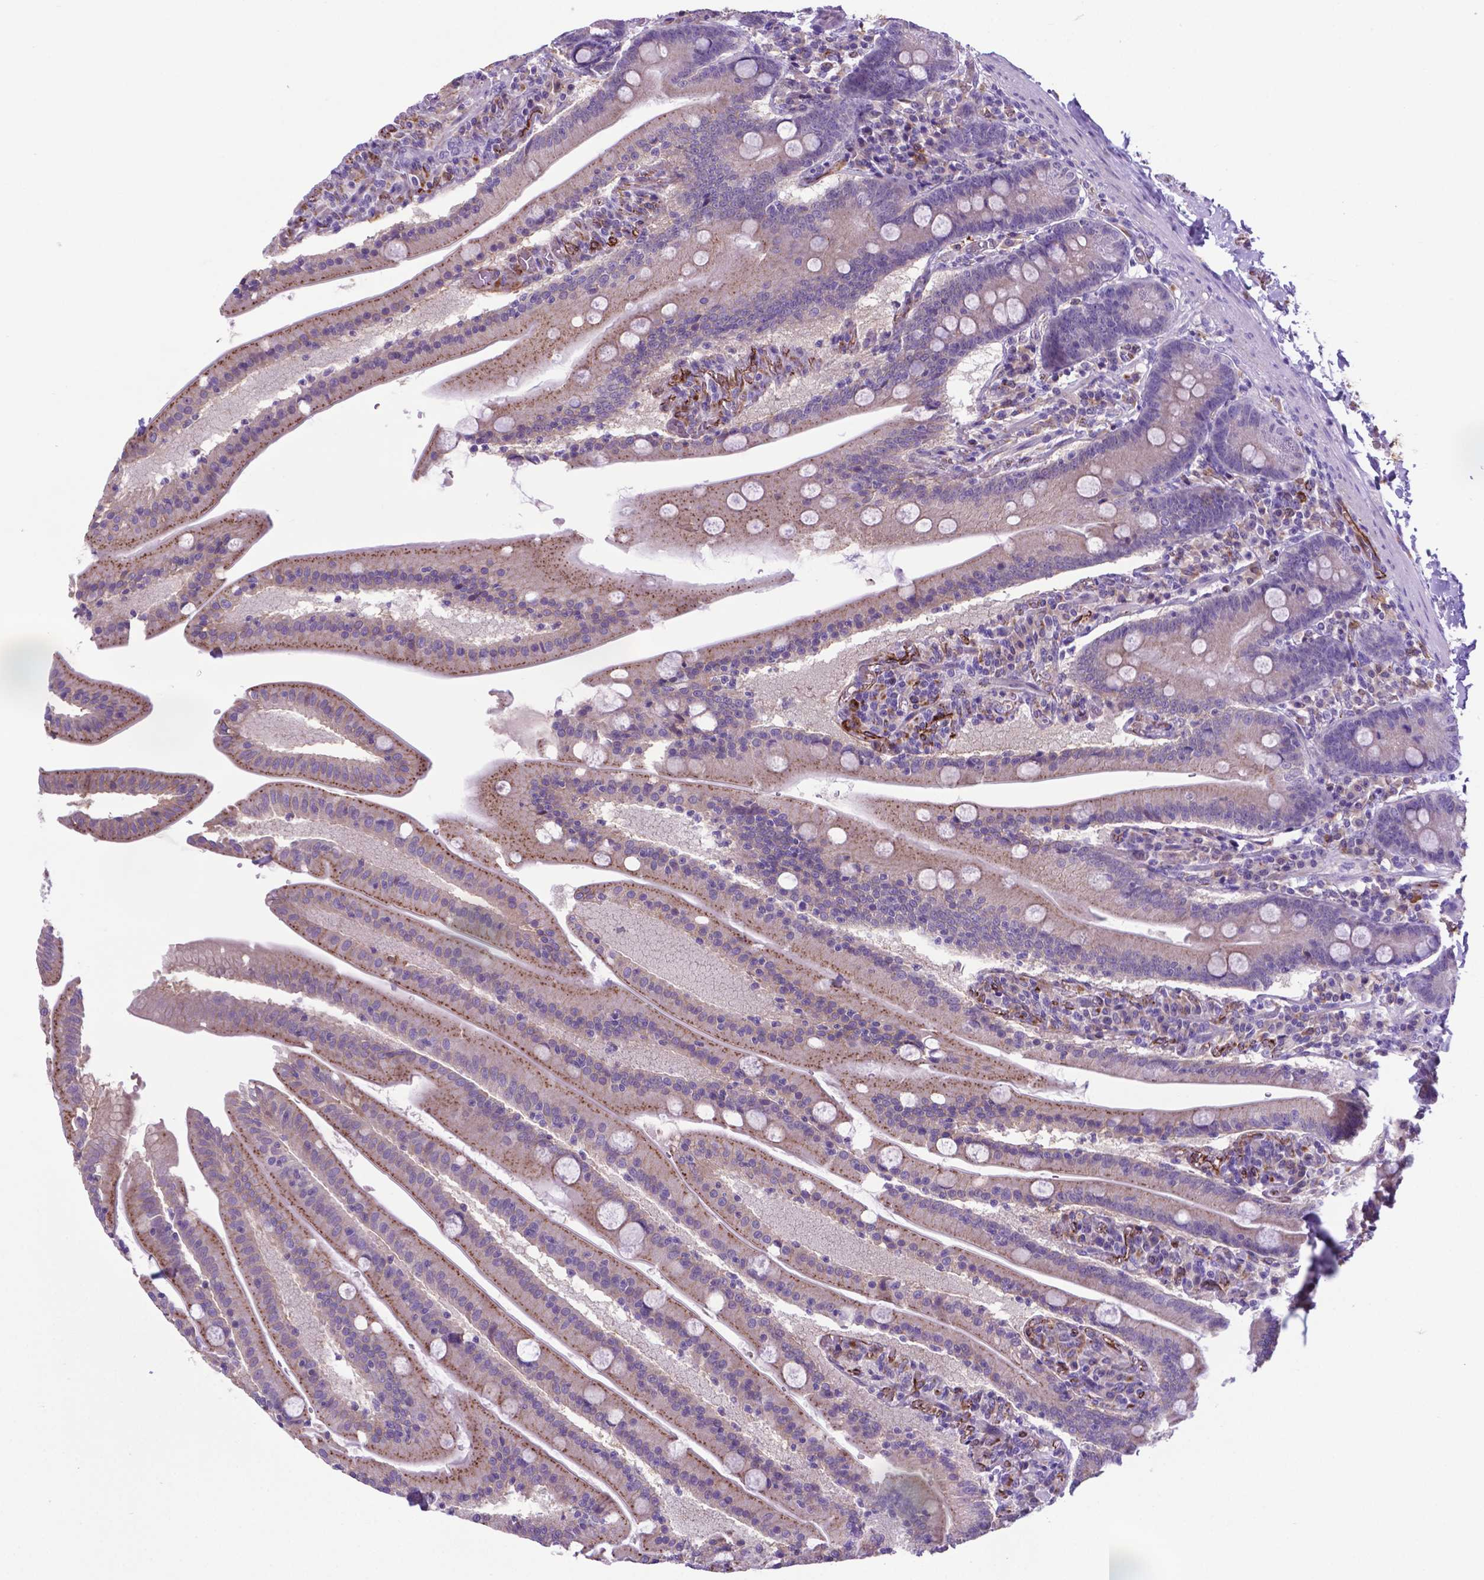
{"staining": {"intensity": "moderate", "quantity": ">75%", "location": "cytoplasmic/membranous"}, "tissue": "small intestine", "cell_type": "Glandular cells", "image_type": "normal", "snomed": [{"axis": "morphology", "description": "Normal tissue, NOS"}, {"axis": "topography", "description": "Small intestine"}], "caption": "Immunohistochemistry (DAB (3,3'-diaminobenzidine)) staining of benign small intestine displays moderate cytoplasmic/membranous protein expression in about >75% of glandular cells.", "gene": "LZTR1", "patient": {"sex": "male", "age": 37}}